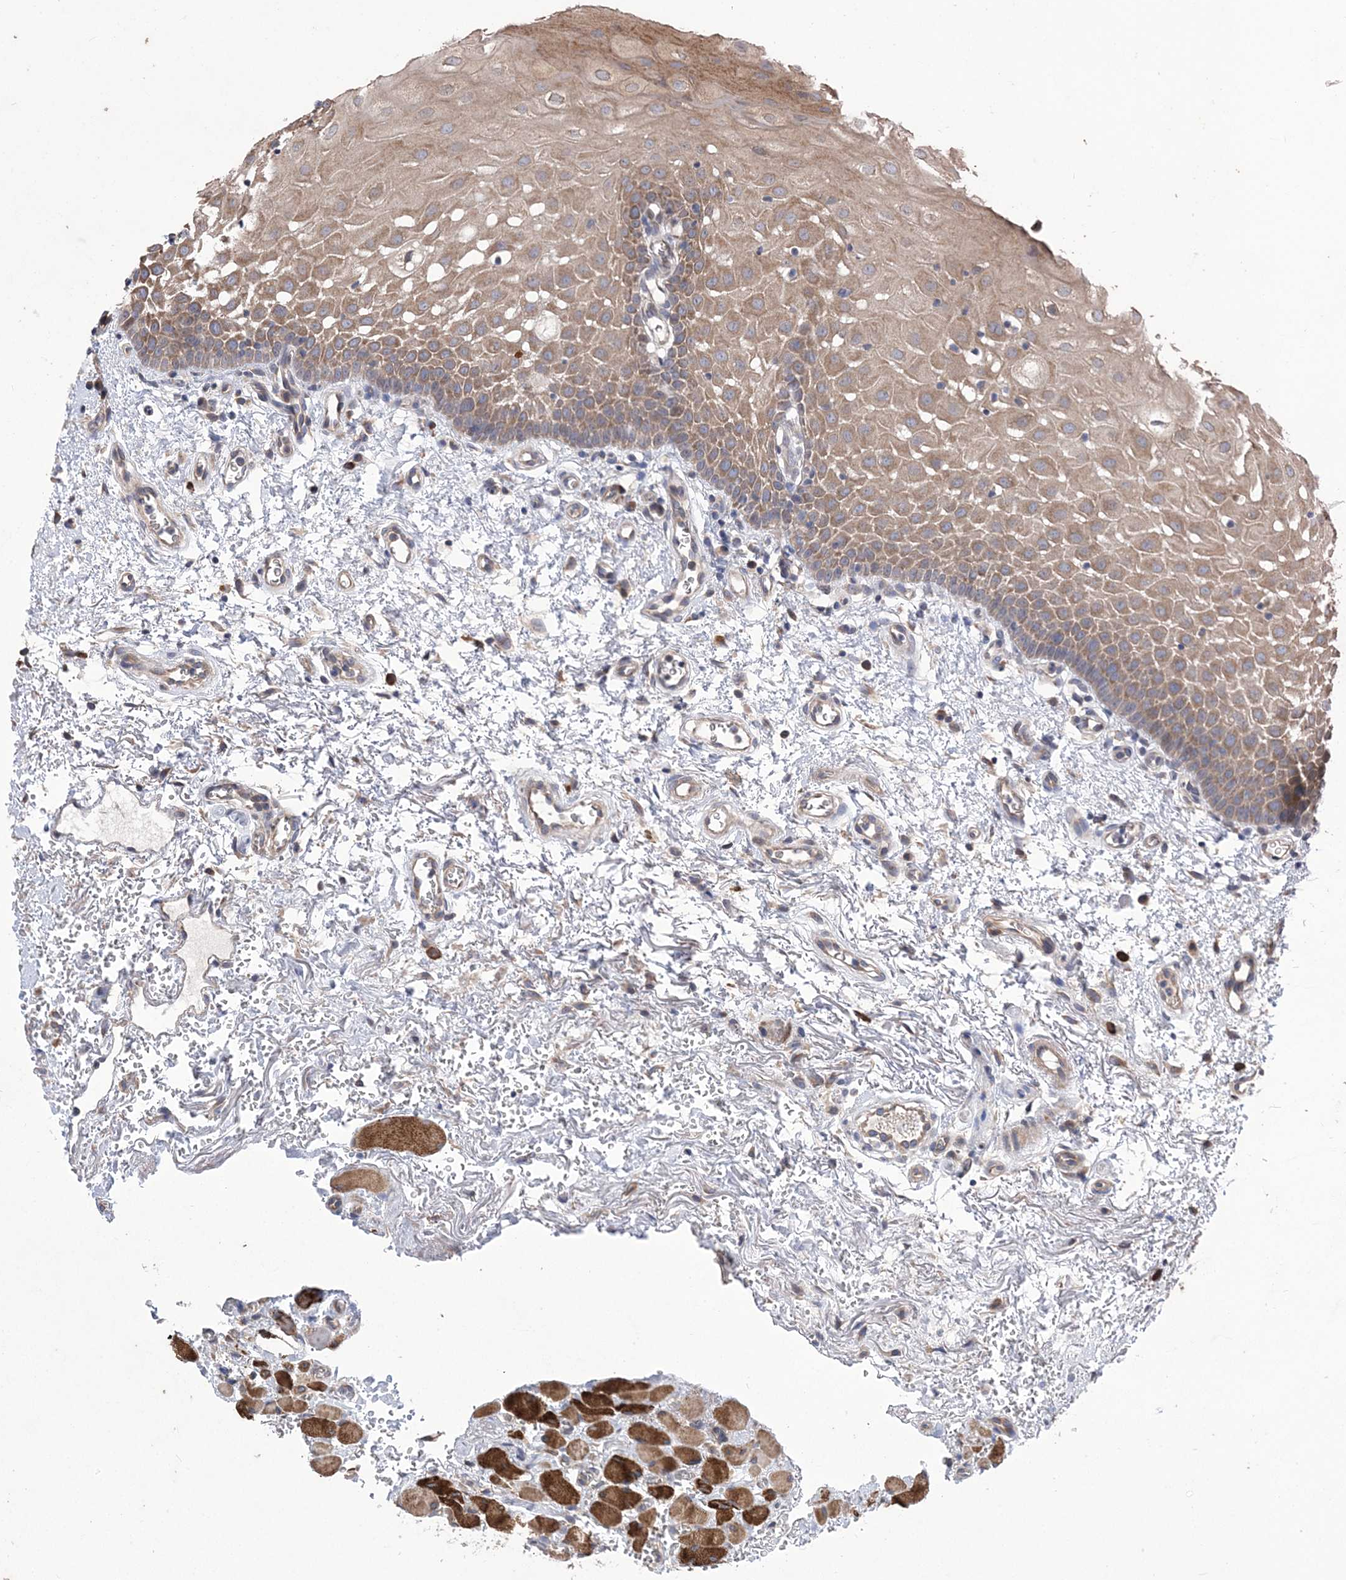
{"staining": {"intensity": "moderate", "quantity": ">75%", "location": "cytoplasmic/membranous"}, "tissue": "oral mucosa", "cell_type": "Squamous epithelial cells", "image_type": "normal", "snomed": [{"axis": "morphology", "description": "Normal tissue, NOS"}, {"axis": "morphology", "description": "Squamous cell carcinoma, NOS"}, {"axis": "topography", "description": "Oral tissue"}, {"axis": "topography", "description": "Head-Neck"}], "caption": "Immunohistochemical staining of benign human oral mucosa reveals moderate cytoplasmic/membranous protein positivity in approximately >75% of squamous epithelial cells.", "gene": "MTRF1L", "patient": {"sex": "male", "age": 68}}